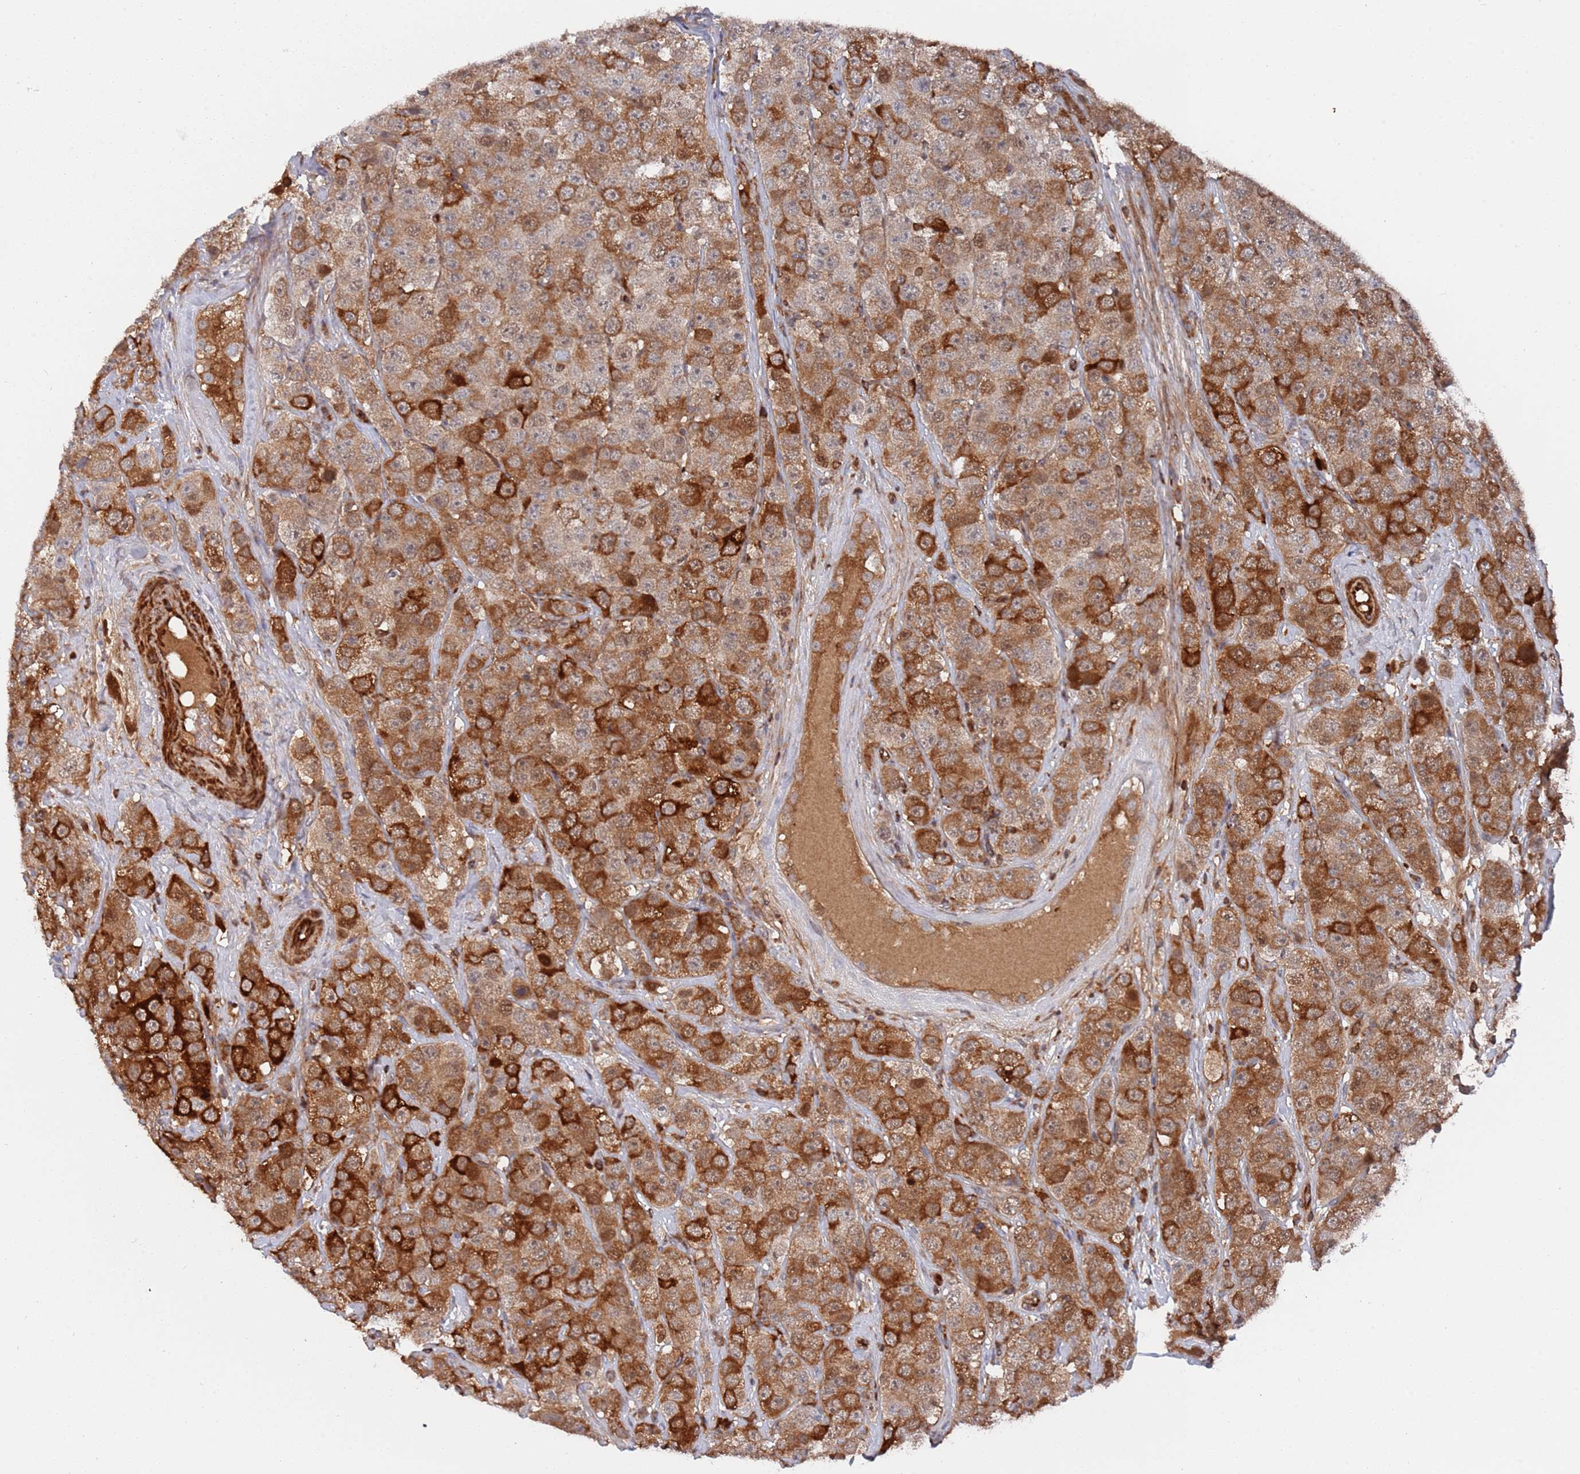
{"staining": {"intensity": "strong", "quantity": ">75%", "location": "cytoplasmic/membranous"}, "tissue": "testis cancer", "cell_type": "Tumor cells", "image_type": "cancer", "snomed": [{"axis": "morphology", "description": "Seminoma, NOS"}, {"axis": "topography", "description": "Testis"}], "caption": "Immunohistochemical staining of human testis cancer displays strong cytoplasmic/membranous protein expression in about >75% of tumor cells.", "gene": "DDX60", "patient": {"sex": "male", "age": 28}}